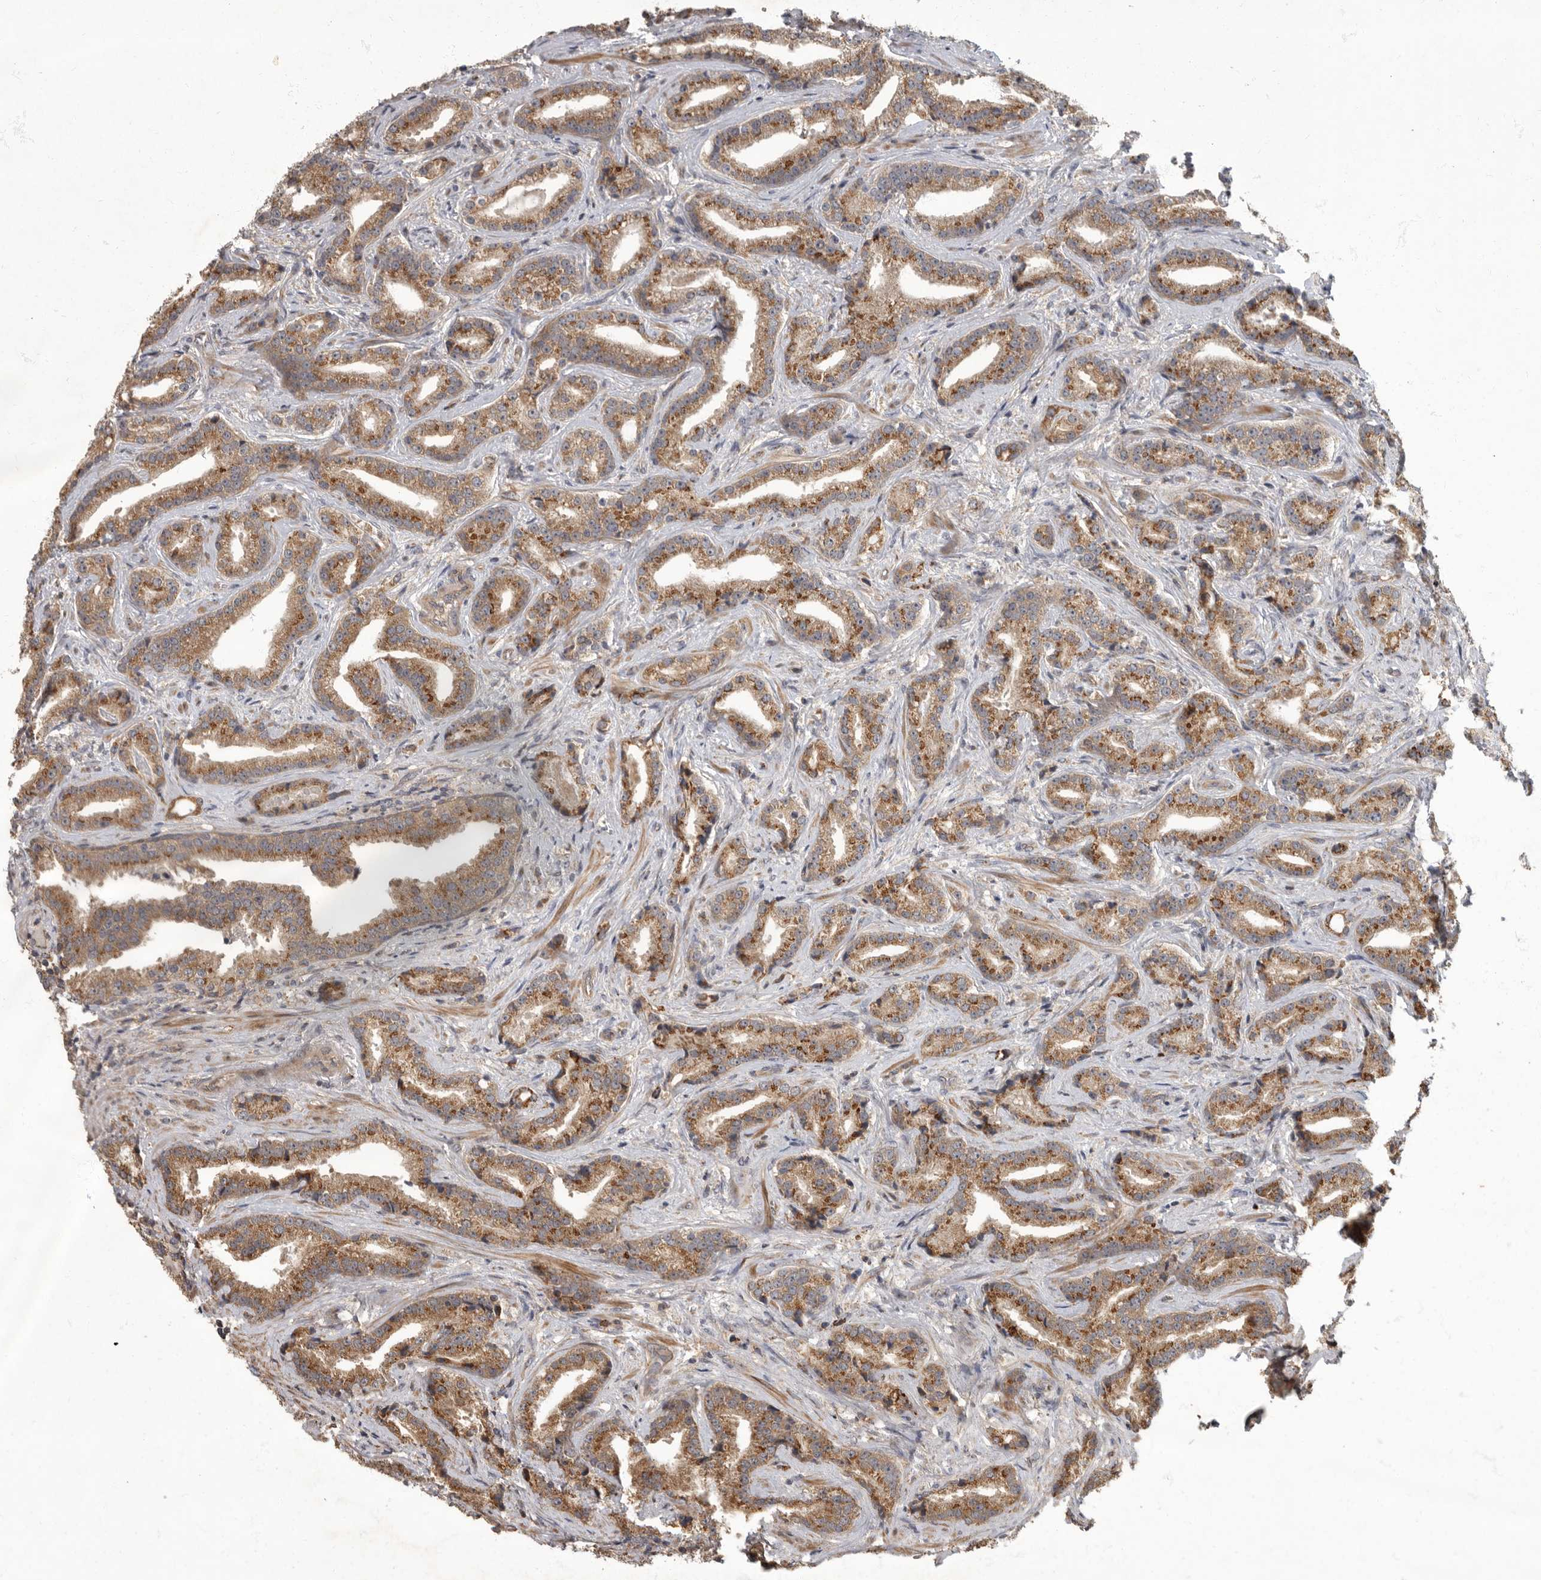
{"staining": {"intensity": "moderate", "quantity": ">75%", "location": "cytoplasmic/membranous"}, "tissue": "prostate cancer", "cell_type": "Tumor cells", "image_type": "cancer", "snomed": [{"axis": "morphology", "description": "Adenocarcinoma, Low grade"}, {"axis": "topography", "description": "Prostate"}], "caption": "The micrograph reveals a brown stain indicating the presence of a protein in the cytoplasmic/membranous of tumor cells in low-grade adenocarcinoma (prostate). The protein of interest is stained brown, and the nuclei are stained in blue (DAB (3,3'-diaminobenzidine) IHC with brightfield microscopy, high magnification).", "gene": "IQCK", "patient": {"sex": "male", "age": 67}}